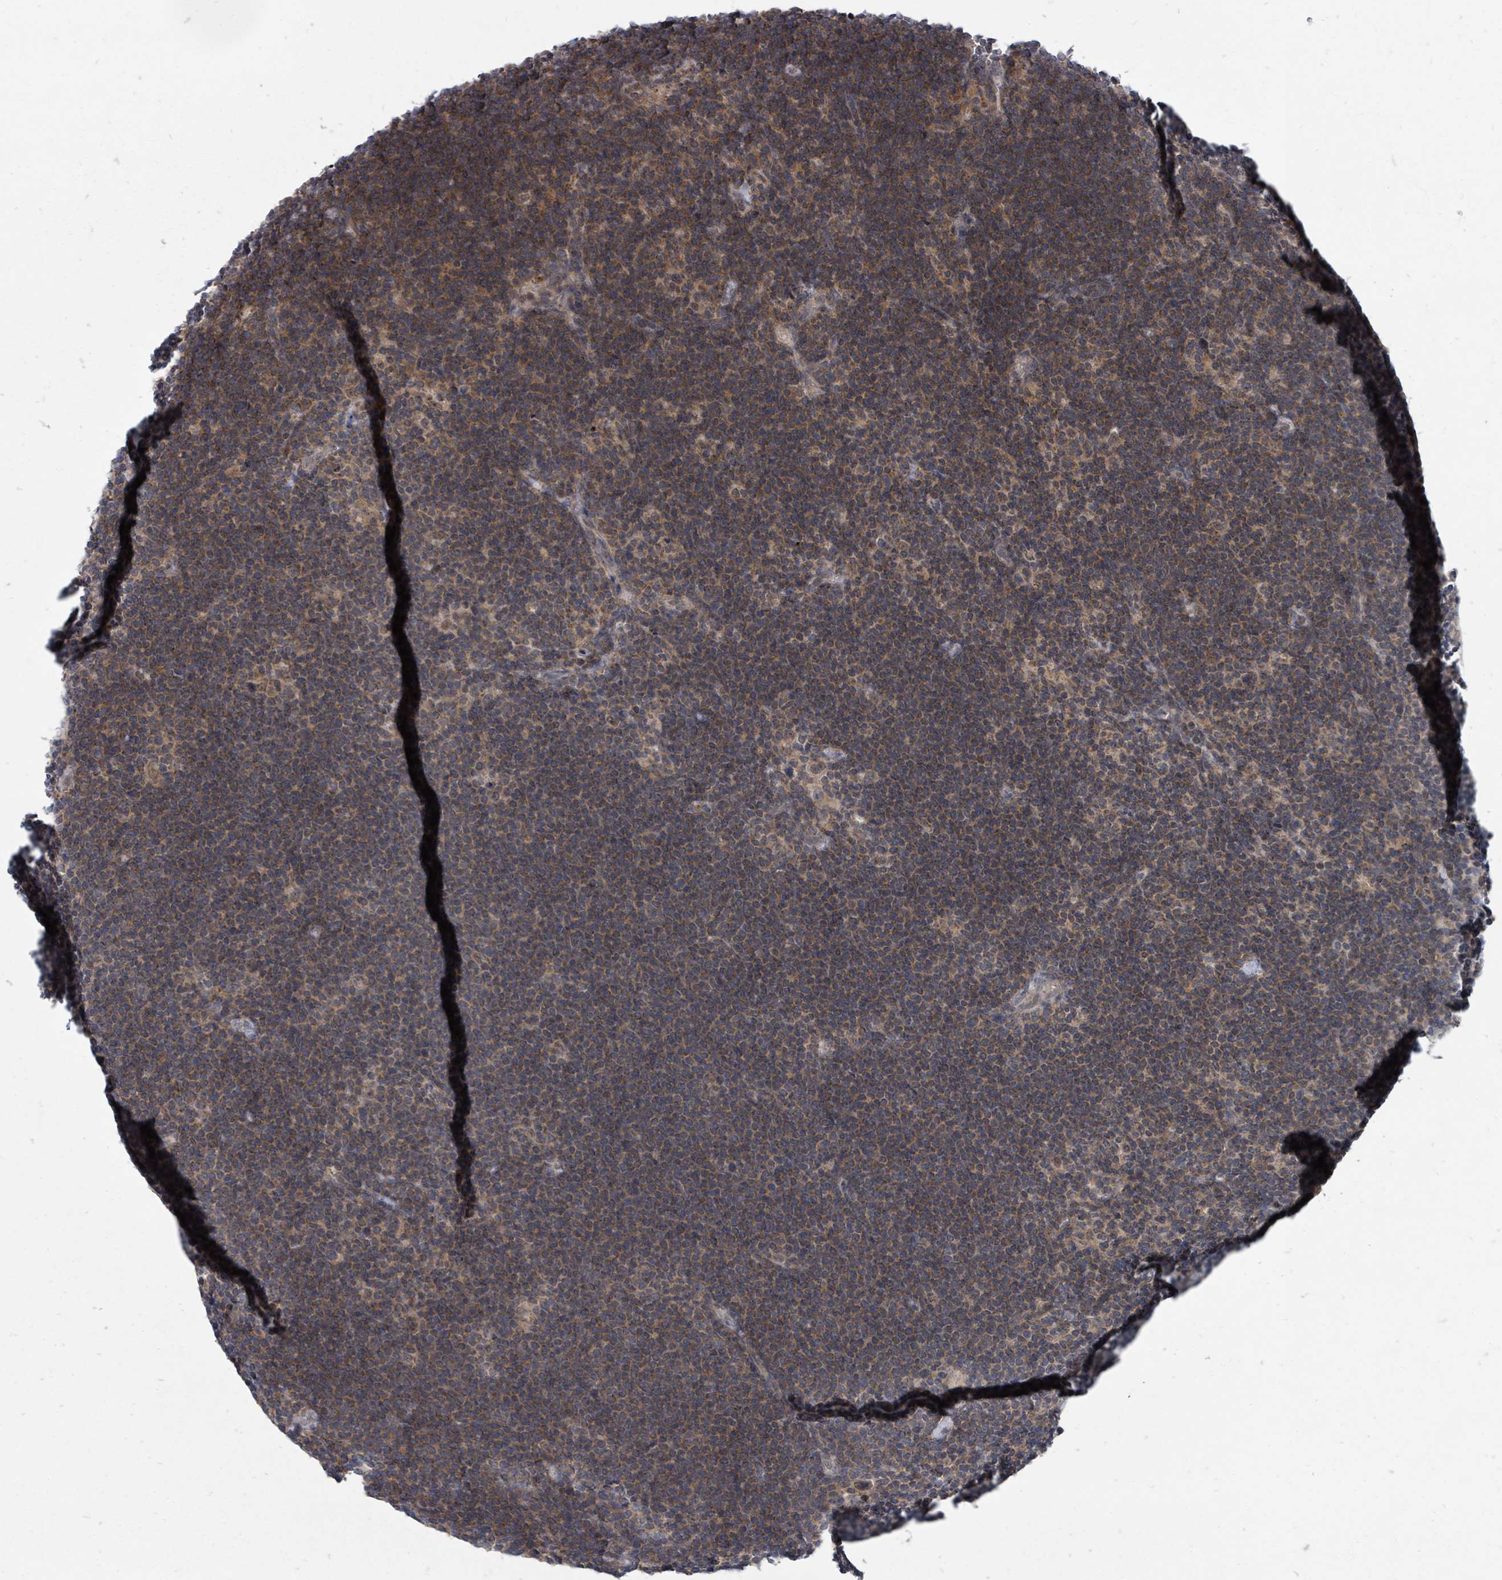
{"staining": {"intensity": "negative", "quantity": "none", "location": "none"}, "tissue": "lymphoma", "cell_type": "Tumor cells", "image_type": "cancer", "snomed": [{"axis": "morphology", "description": "Hodgkin's disease, NOS"}, {"axis": "topography", "description": "Lymph node"}], "caption": "This is a photomicrograph of IHC staining of Hodgkin's disease, which shows no staining in tumor cells. (DAB IHC, high magnification).", "gene": "MAGOHB", "patient": {"sex": "female", "age": 57}}